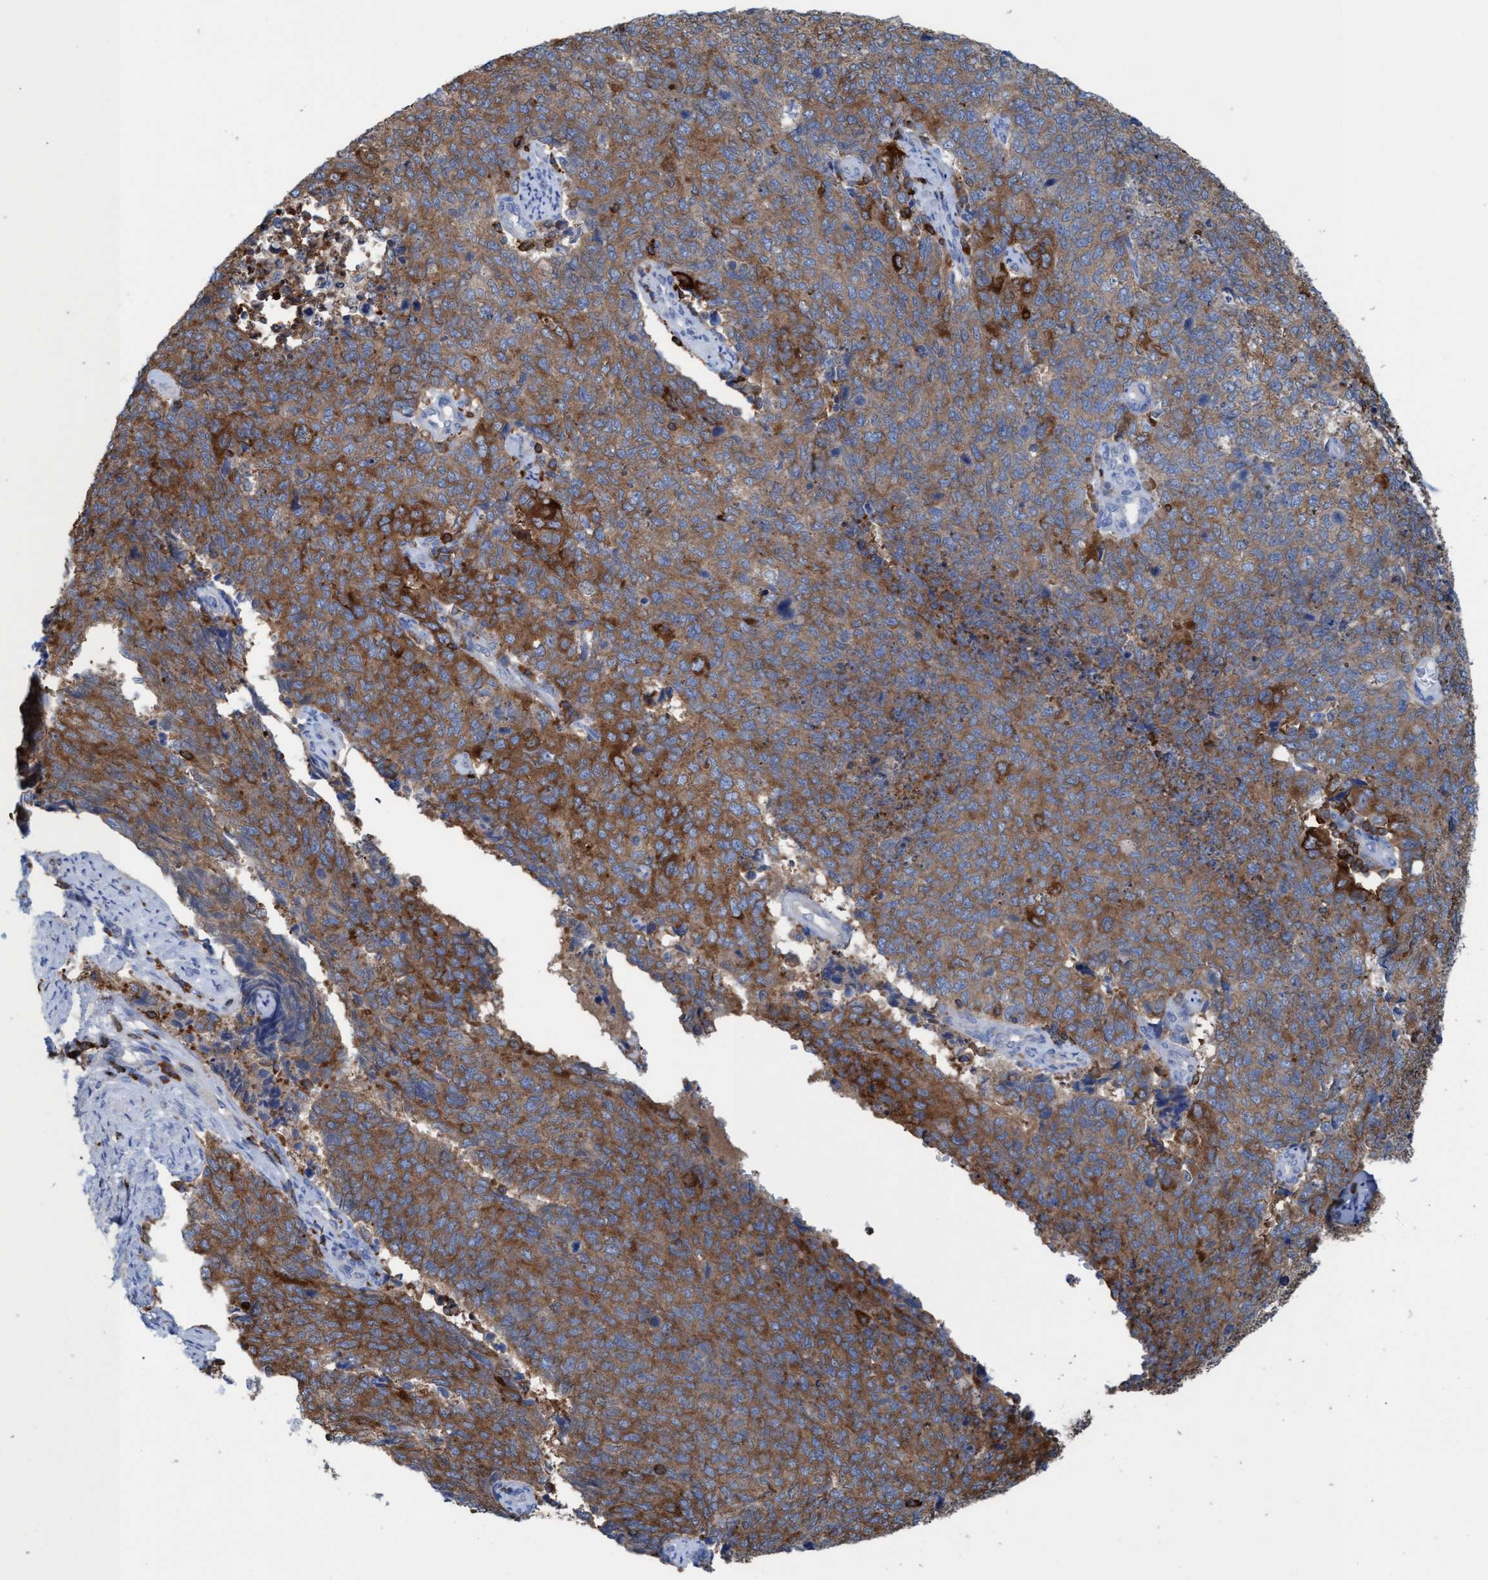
{"staining": {"intensity": "moderate", "quantity": ">75%", "location": "cytoplasmic/membranous"}, "tissue": "cervical cancer", "cell_type": "Tumor cells", "image_type": "cancer", "snomed": [{"axis": "morphology", "description": "Squamous cell carcinoma, NOS"}, {"axis": "topography", "description": "Cervix"}], "caption": "Immunohistochemical staining of cervical cancer displays moderate cytoplasmic/membranous protein expression in about >75% of tumor cells. (DAB = brown stain, brightfield microscopy at high magnification).", "gene": "EZR", "patient": {"sex": "female", "age": 63}}